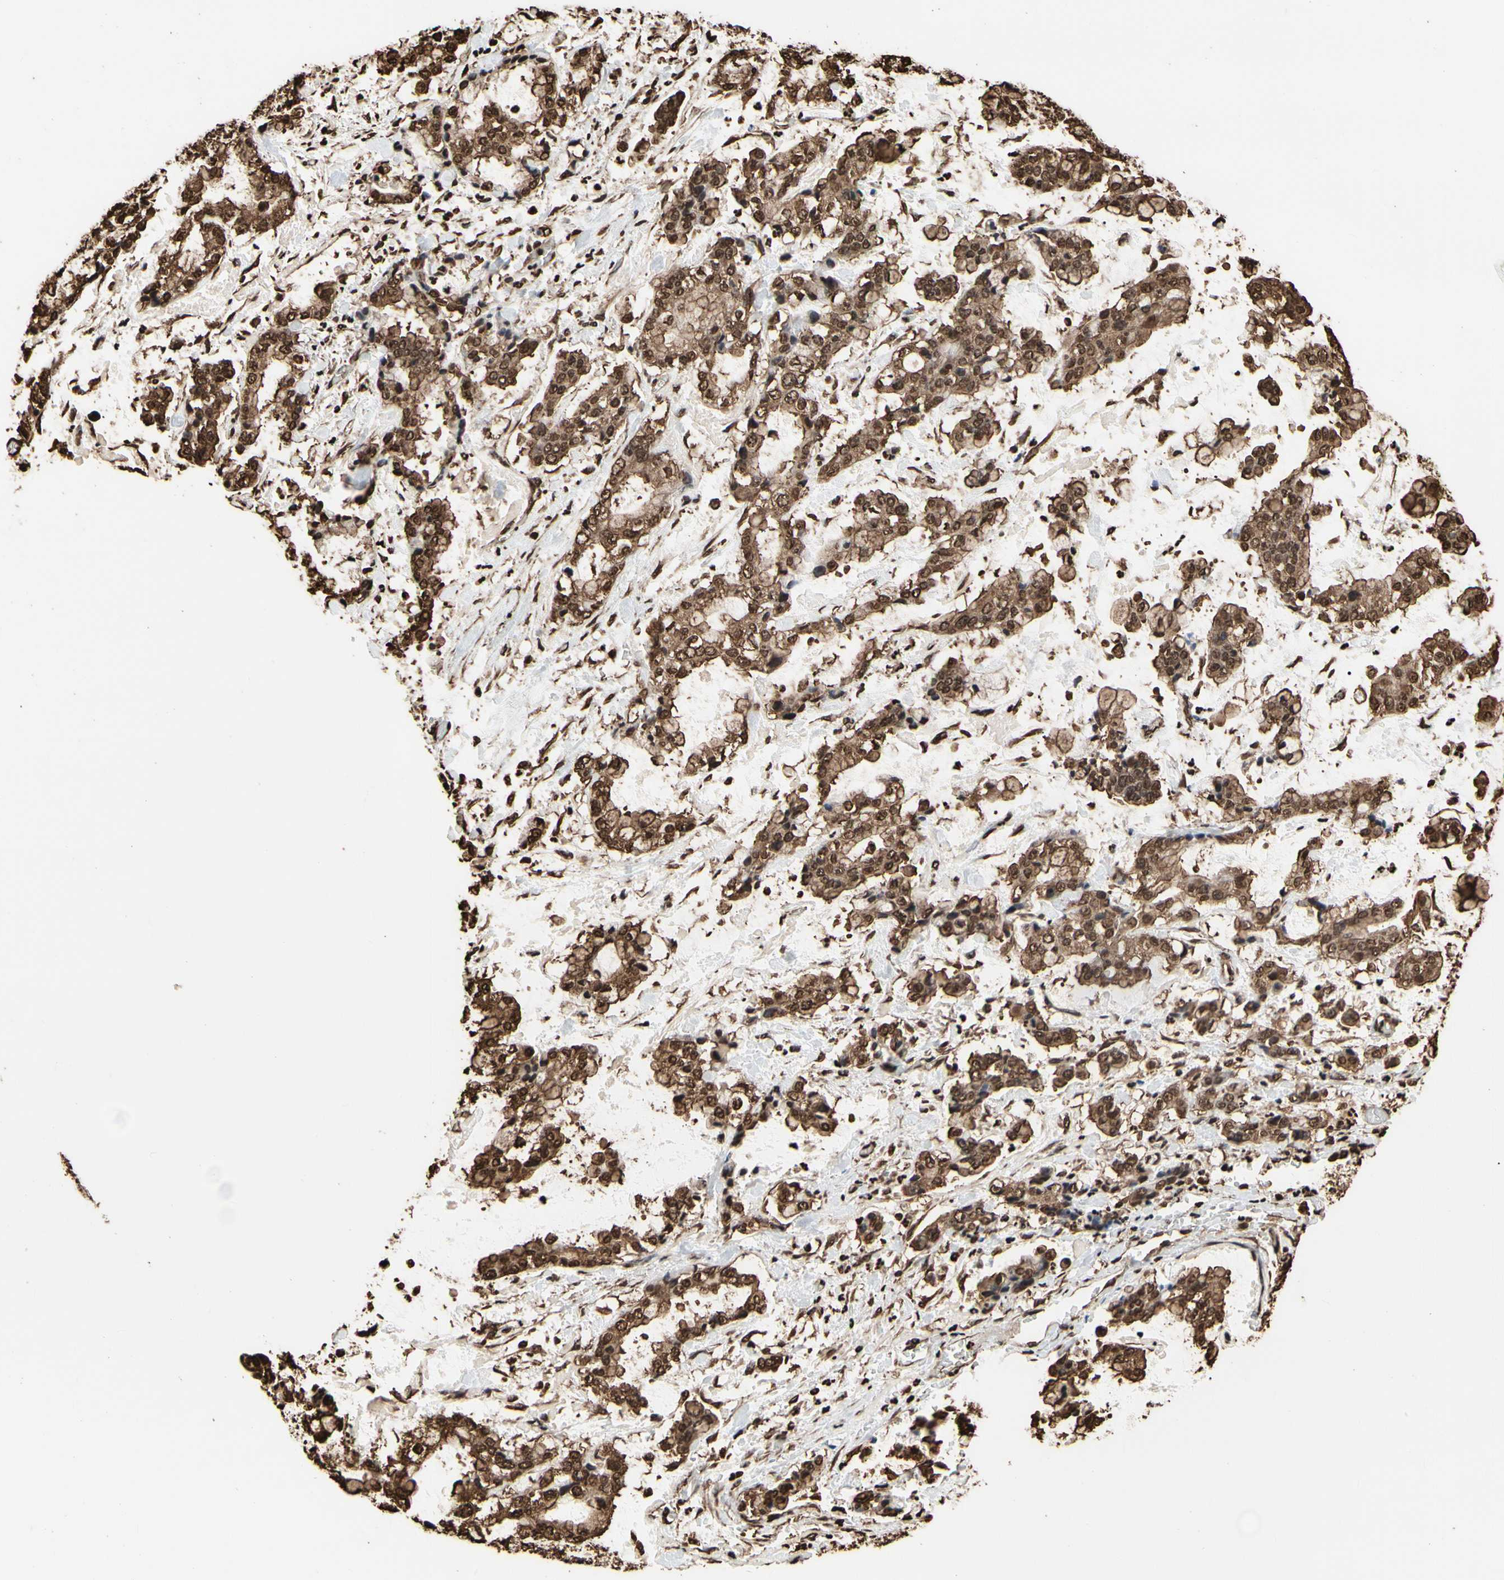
{"staining": {"intensity": "strong", "quantity": ">75%", "location": "cytoplasmic/membranous,nuclear"}, "tissue": "stomach cancer", "cell_type": "Tumor cells", "image_type": "cancer", "snomed": [{"axis": "morphology", "description": "Normal tissue, NOS"}, {"axis": "morphology", "description": "Adenocarcinoma, NOS"}, {"axis": "topography", "description": "Stomach, upper"}, {"axis": "topography", "description": "Stomach"}], "caption": "This is a histology image of immunohistochemistry staining of stomach cancer (adenocarcinoma), which shows strong expression in the cytoplasmic/membranous and nuclear of tumor cells.", "gene": "HNRNPK", "patient": {"sex": "male", "age": 76}}